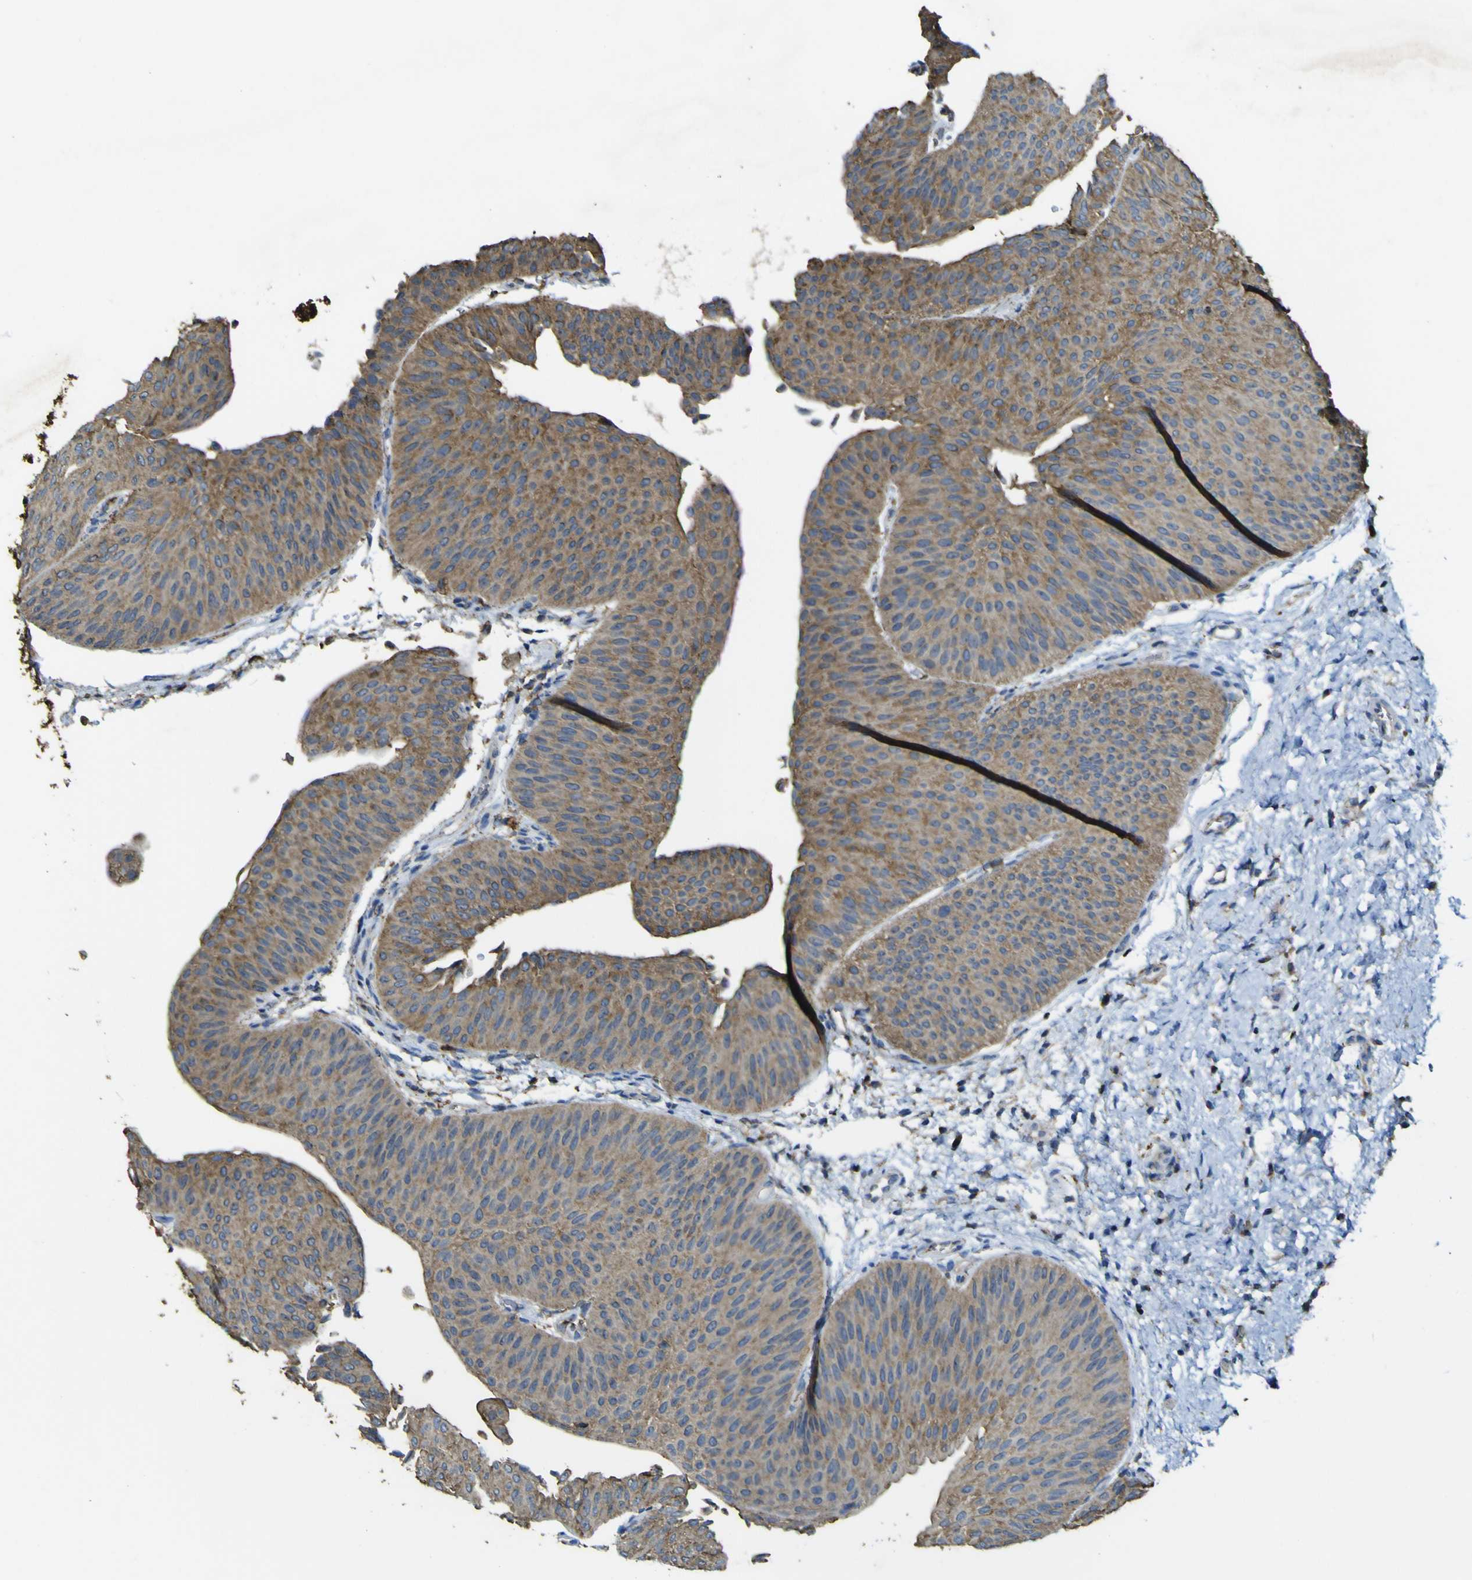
{"staining": {"intensity": "moderate", "quantity": ">75%", "location": "cytoplasmic/membranous"}, "tissue": "urothelial cancer", "cell_type": "Tumor cells", "image_type": "cancer", "snomed": [{"axis": "morphology", "description": "Urothelial carcinoma, Low grade"}, {"axis": "topography", "description": "Urinary bladder"}], "caption": "Immunohistochemistry (IHC) of urothelial carcinoma (low-grade) exhibits medium levels of moderate cytoplasmic/membranous staining in approximately >75% of tumor cells.", "gene": "ACSL3", "patient": {"sex": "female", "age": 60}}